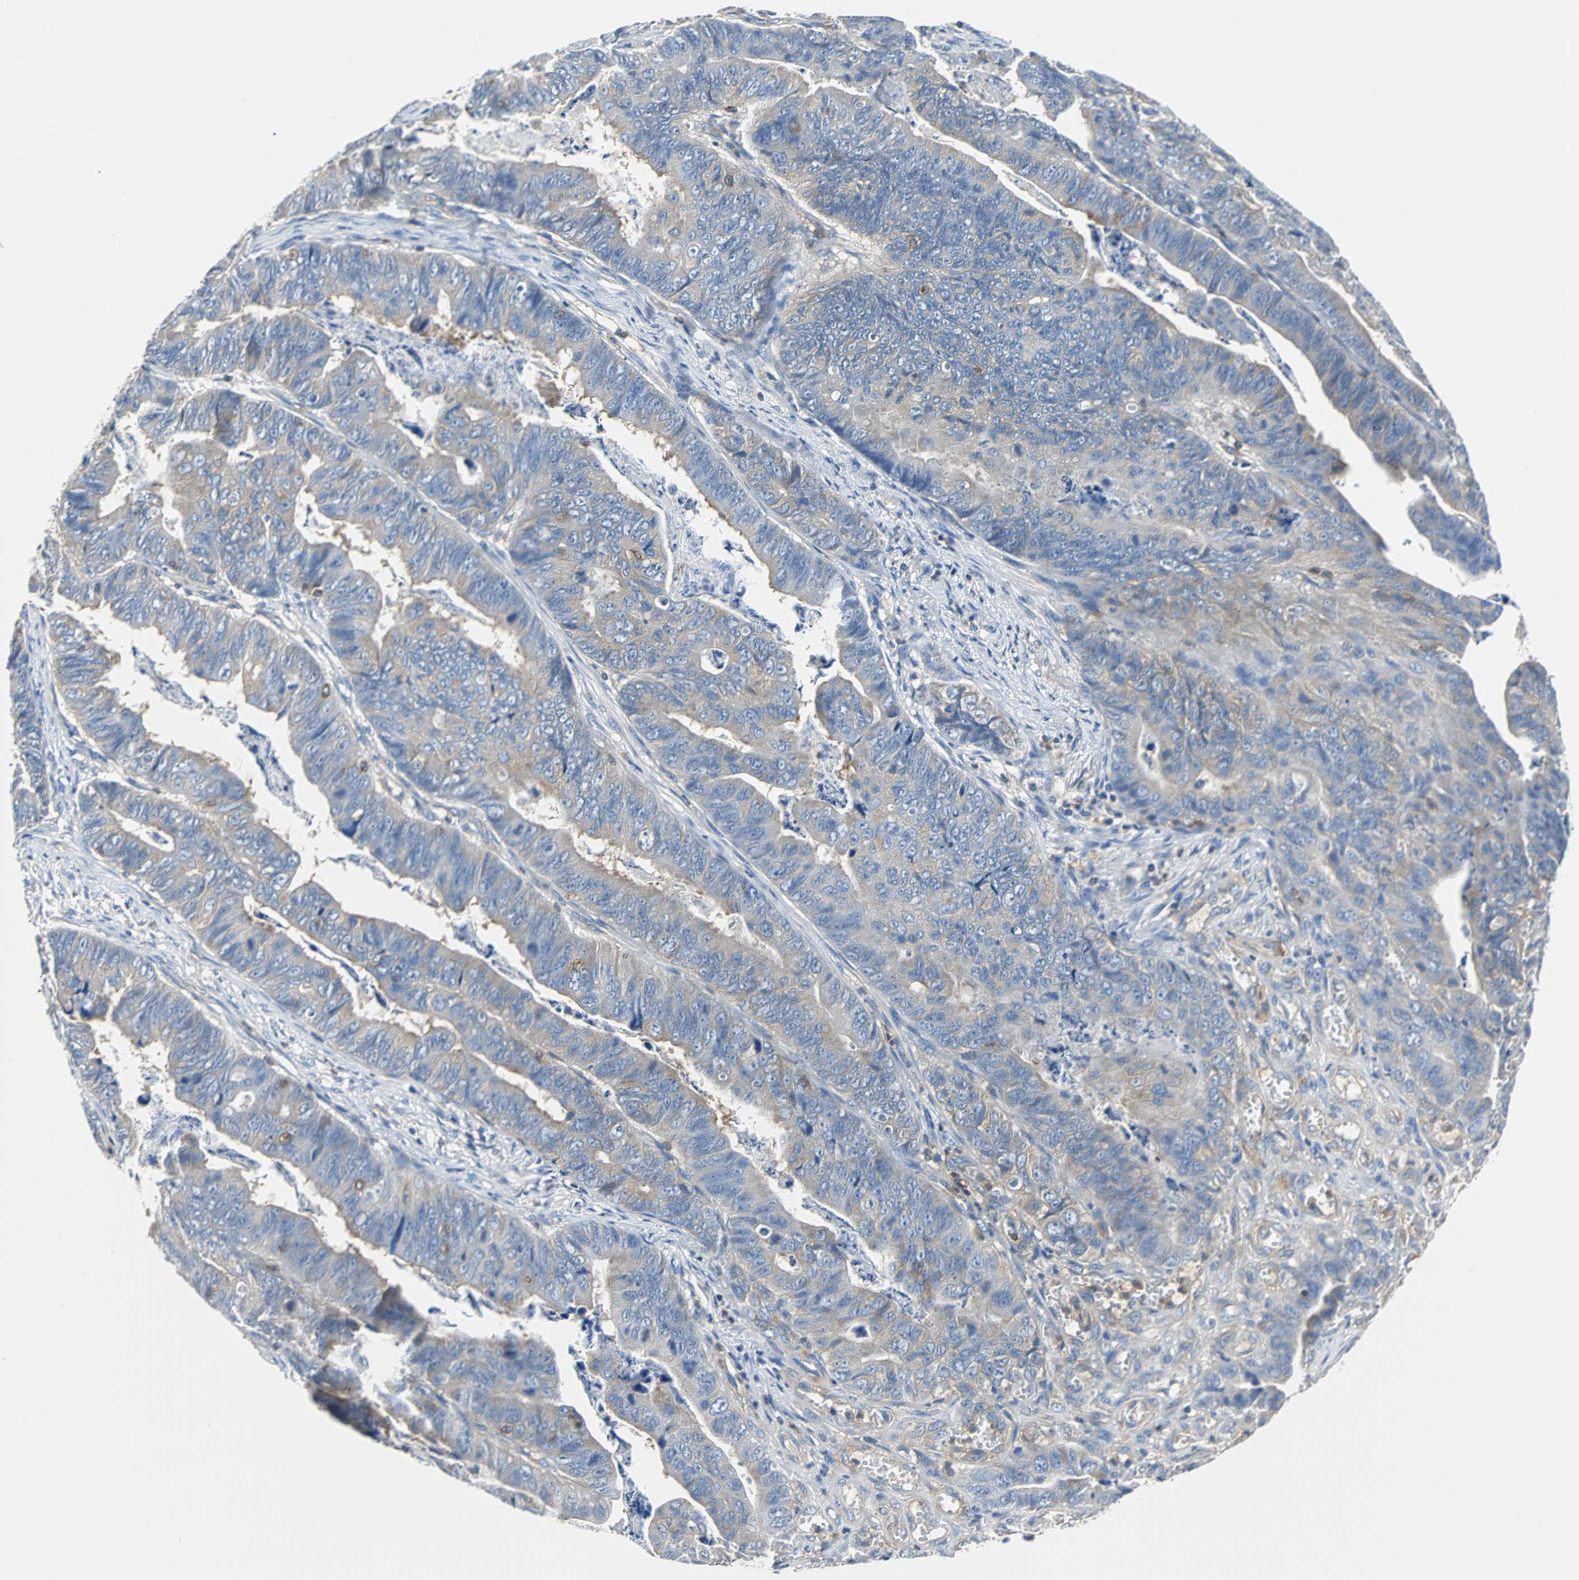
{"staining": {"intensity": "weak", "quantity": "25%-75%", "location": "cytoplasmic/membranous"}, "tissue": "stomach cancer", "cell_type": "Tumor cells", "image_type": "cancer", "snomed": [{"axis": "morphology", "description": "Adenocarcinoma, NOS"}, {"axis": "topography", "description": "Stomach, lower"}], "caption": "Brown immunohistochemical staining in human stomach cancer (adenocarcinoma) exhibits weak cytoplasmic/membranous positivity in approximately 25%-75% of tumor cells.", "gene": "TSC22D4", "patient": {"sex": "male", "age": 77}}